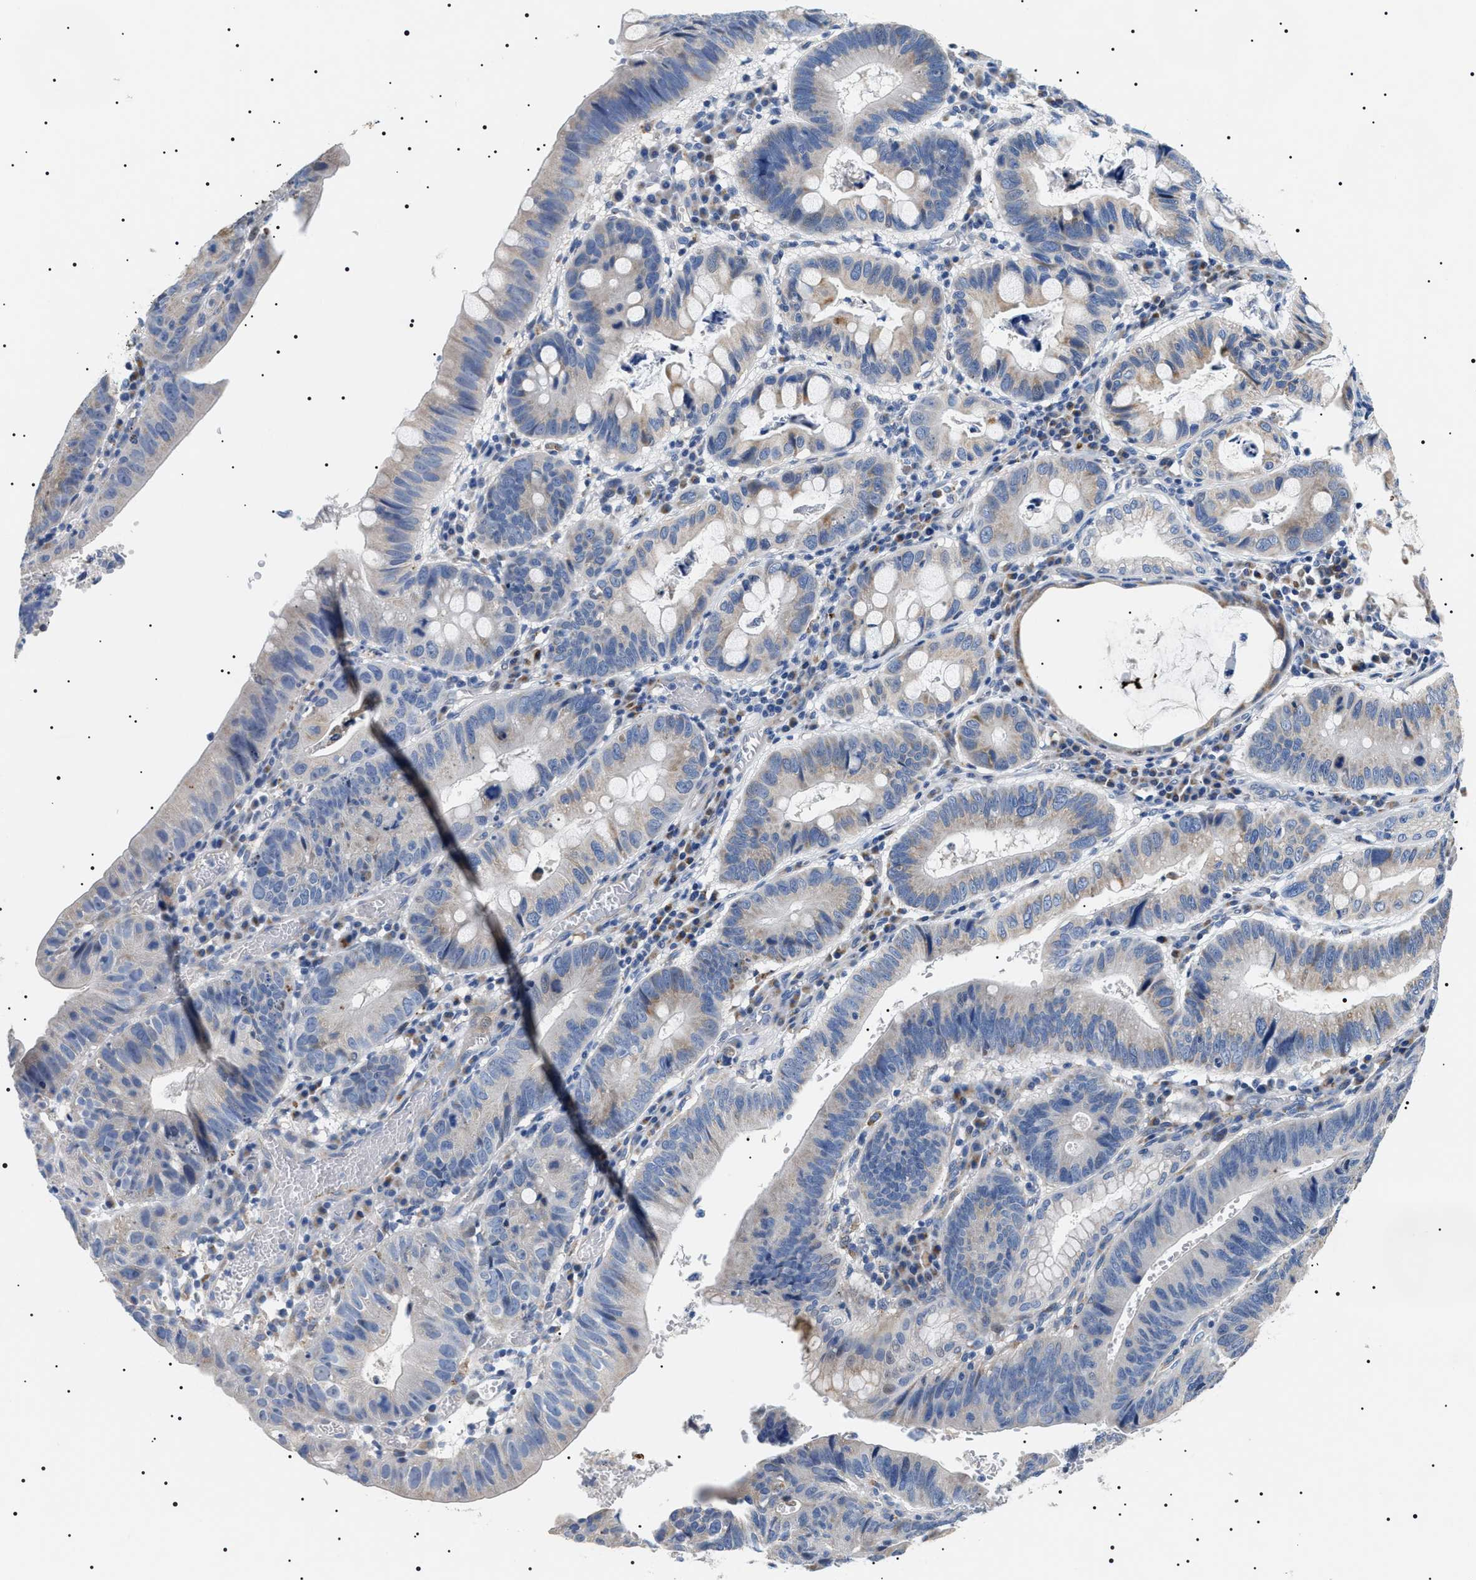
{"staining": {"intensity": "weak", "quantity": "<25%", "location": "cytoplasmic/membranous"}, "tissue": "stomach cancer", "cell_type": "Tumor cells", "image_type": "cancer", "snomed": [{"axis": "morphology", "description": "Adenocarcinoma, NOS"}, {"axis": "topography", "description": "Stomach"}], "caption": "Immunohistochemistry (IHC) image of neoplastic tissue: stomach cancer (adenocarcinoma) stained with DAB displays no significant protein expression in tumor cells.", "gene": "TMEM222", "patient": {"sex": "male", "age": 59}}